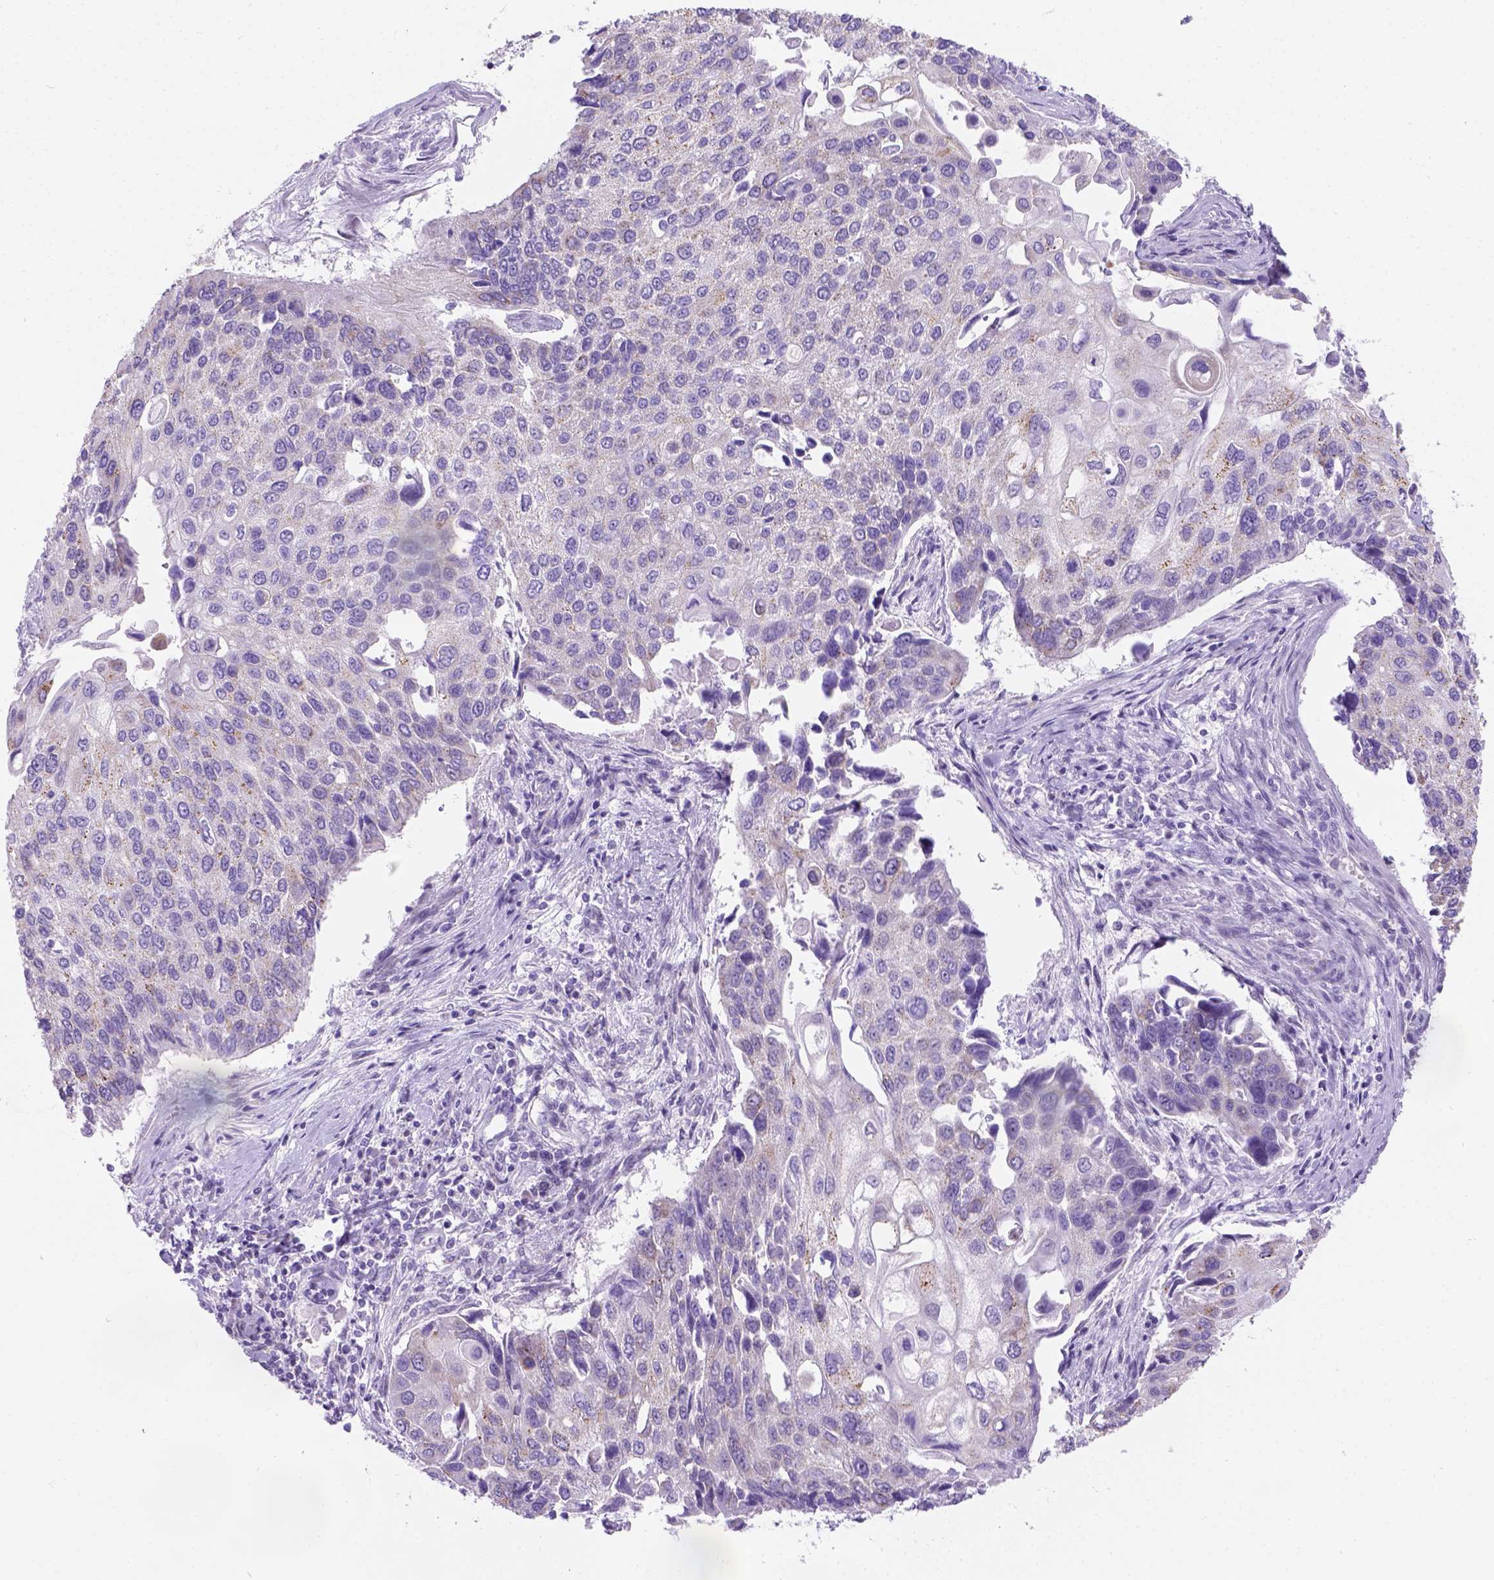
{"staining": {"intensity": "weak", "quantity": "25%-75%", "location": "cytoplasmic/membranous"}, "tissue": "lung cancer", "cell_type": "Tumor cells", "image_type": "cancer", "snomed": [{"axis": "morphology", "description": "Squamous cell carcinoma, NOS"}, {"axis": "morphology", "description": "Squamous cell carcinoma, metastatic, NOS"}, {"axis": "topography", "description": "Lung"}], "caption": "Immunohistochemistry (IHC) photomicrograph of neoplastic tissue: lung cancer stained using immunohistochemistry shows low levels of weak protein expression localized specifically in the cytoplasmic/membranous of tumor cells, appearing as a cytoplasmic/membranous brown color.", "gene": "PHF7", "patient": {"sex": "male", "age": 63}}